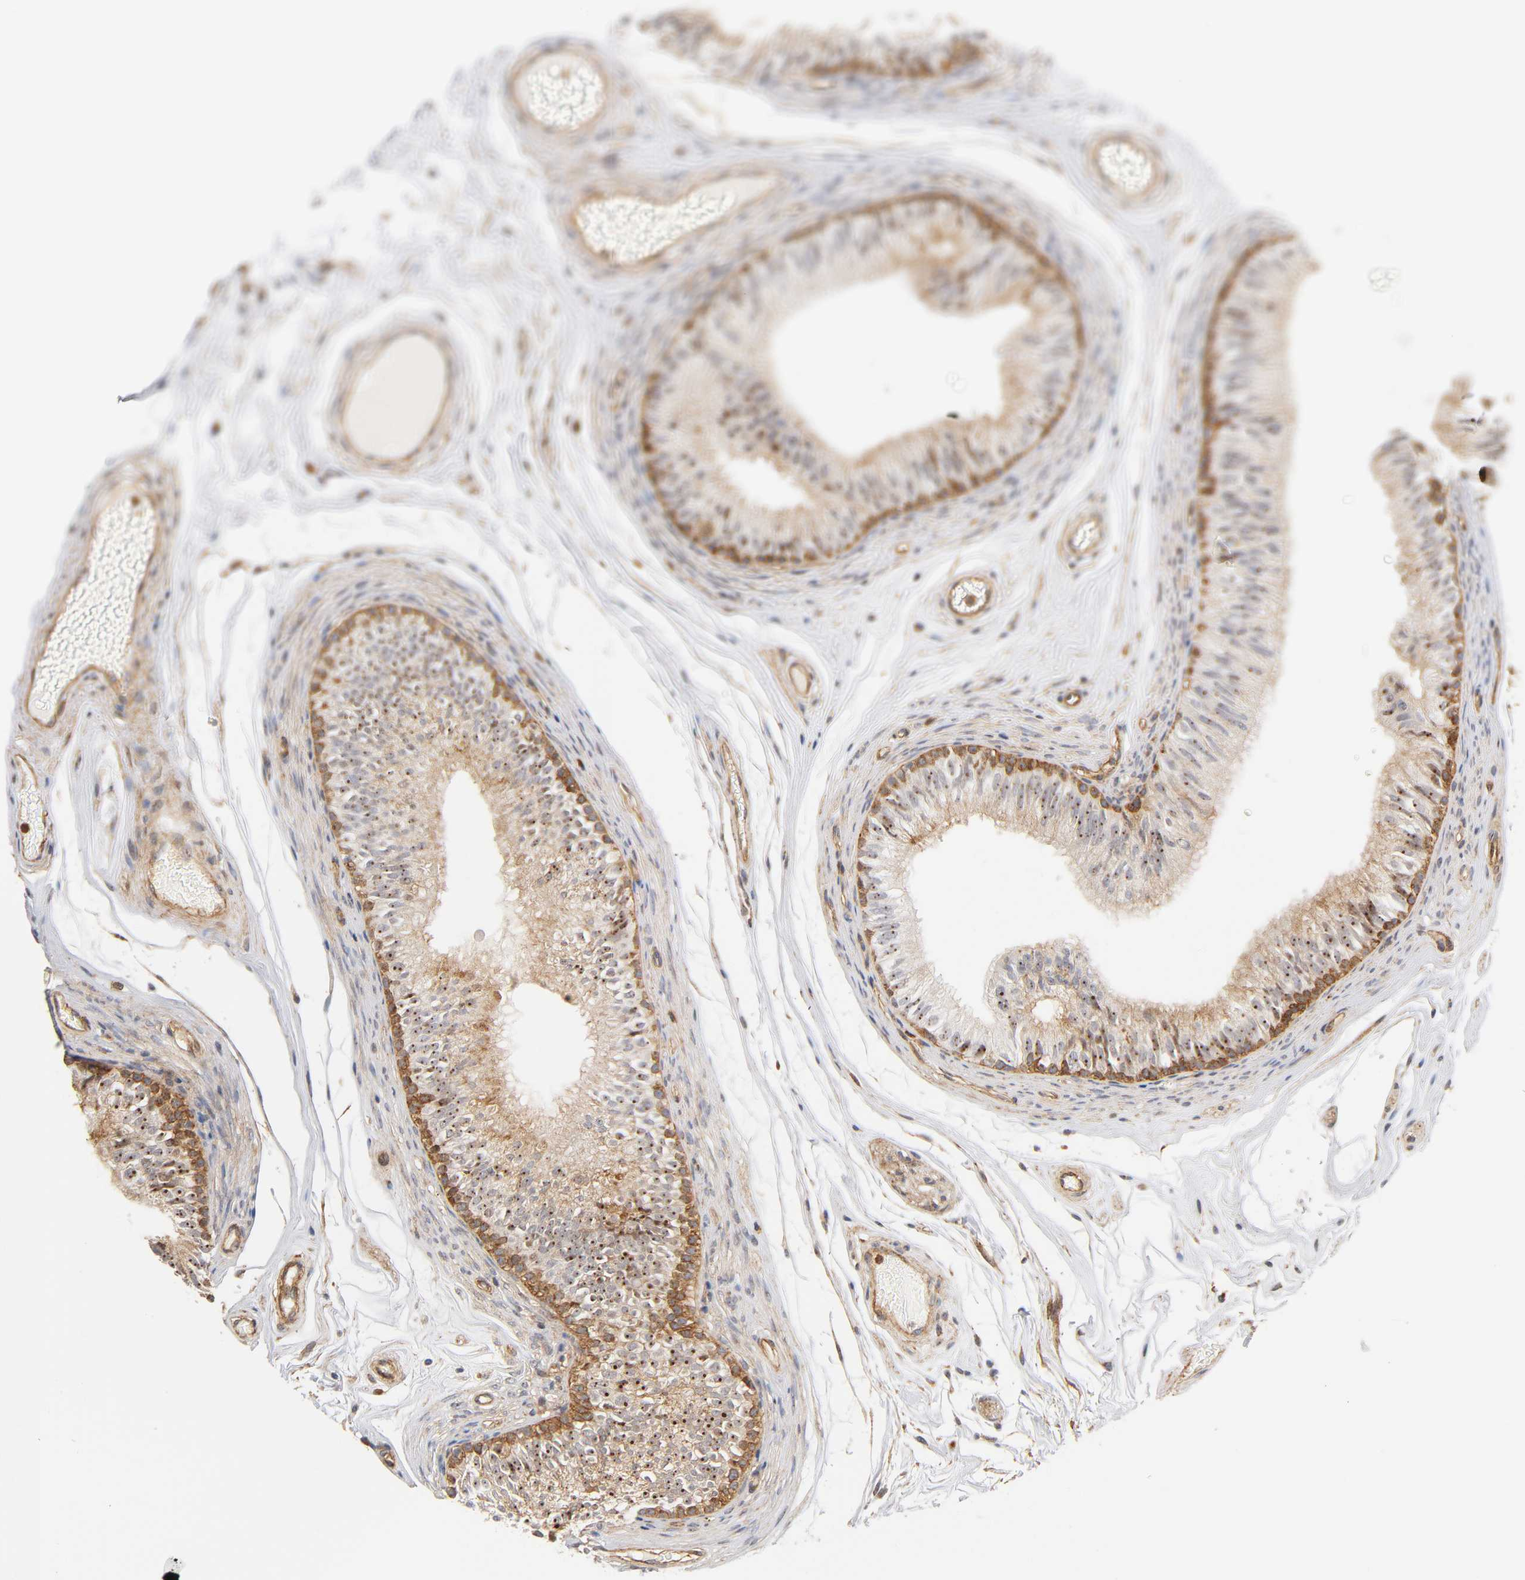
{"staining": {"intensity": "strong", "quantity": ">75%", "location": "cytoplasmic/membranous,nuclear"}, "tissue": "epididymis", "cell_type": "Glandular cells", "image_type": "normal", "snomed": [{"axis": "morphology", "description": "Normal tissue, NOS"}, {"axis": "topography", "description": "Testis"}, {"axis": "topography", "description": "Epididymis"}], "caption": "Immunohistochemical staining of unremarkable human epididymis shows >75% levels of strong cytoplasmic/membranous,nuclear protein positivity in about >75% of glandular cells.", "gene": "PLD1", "patient": {"sex": "male", "age": 36}}